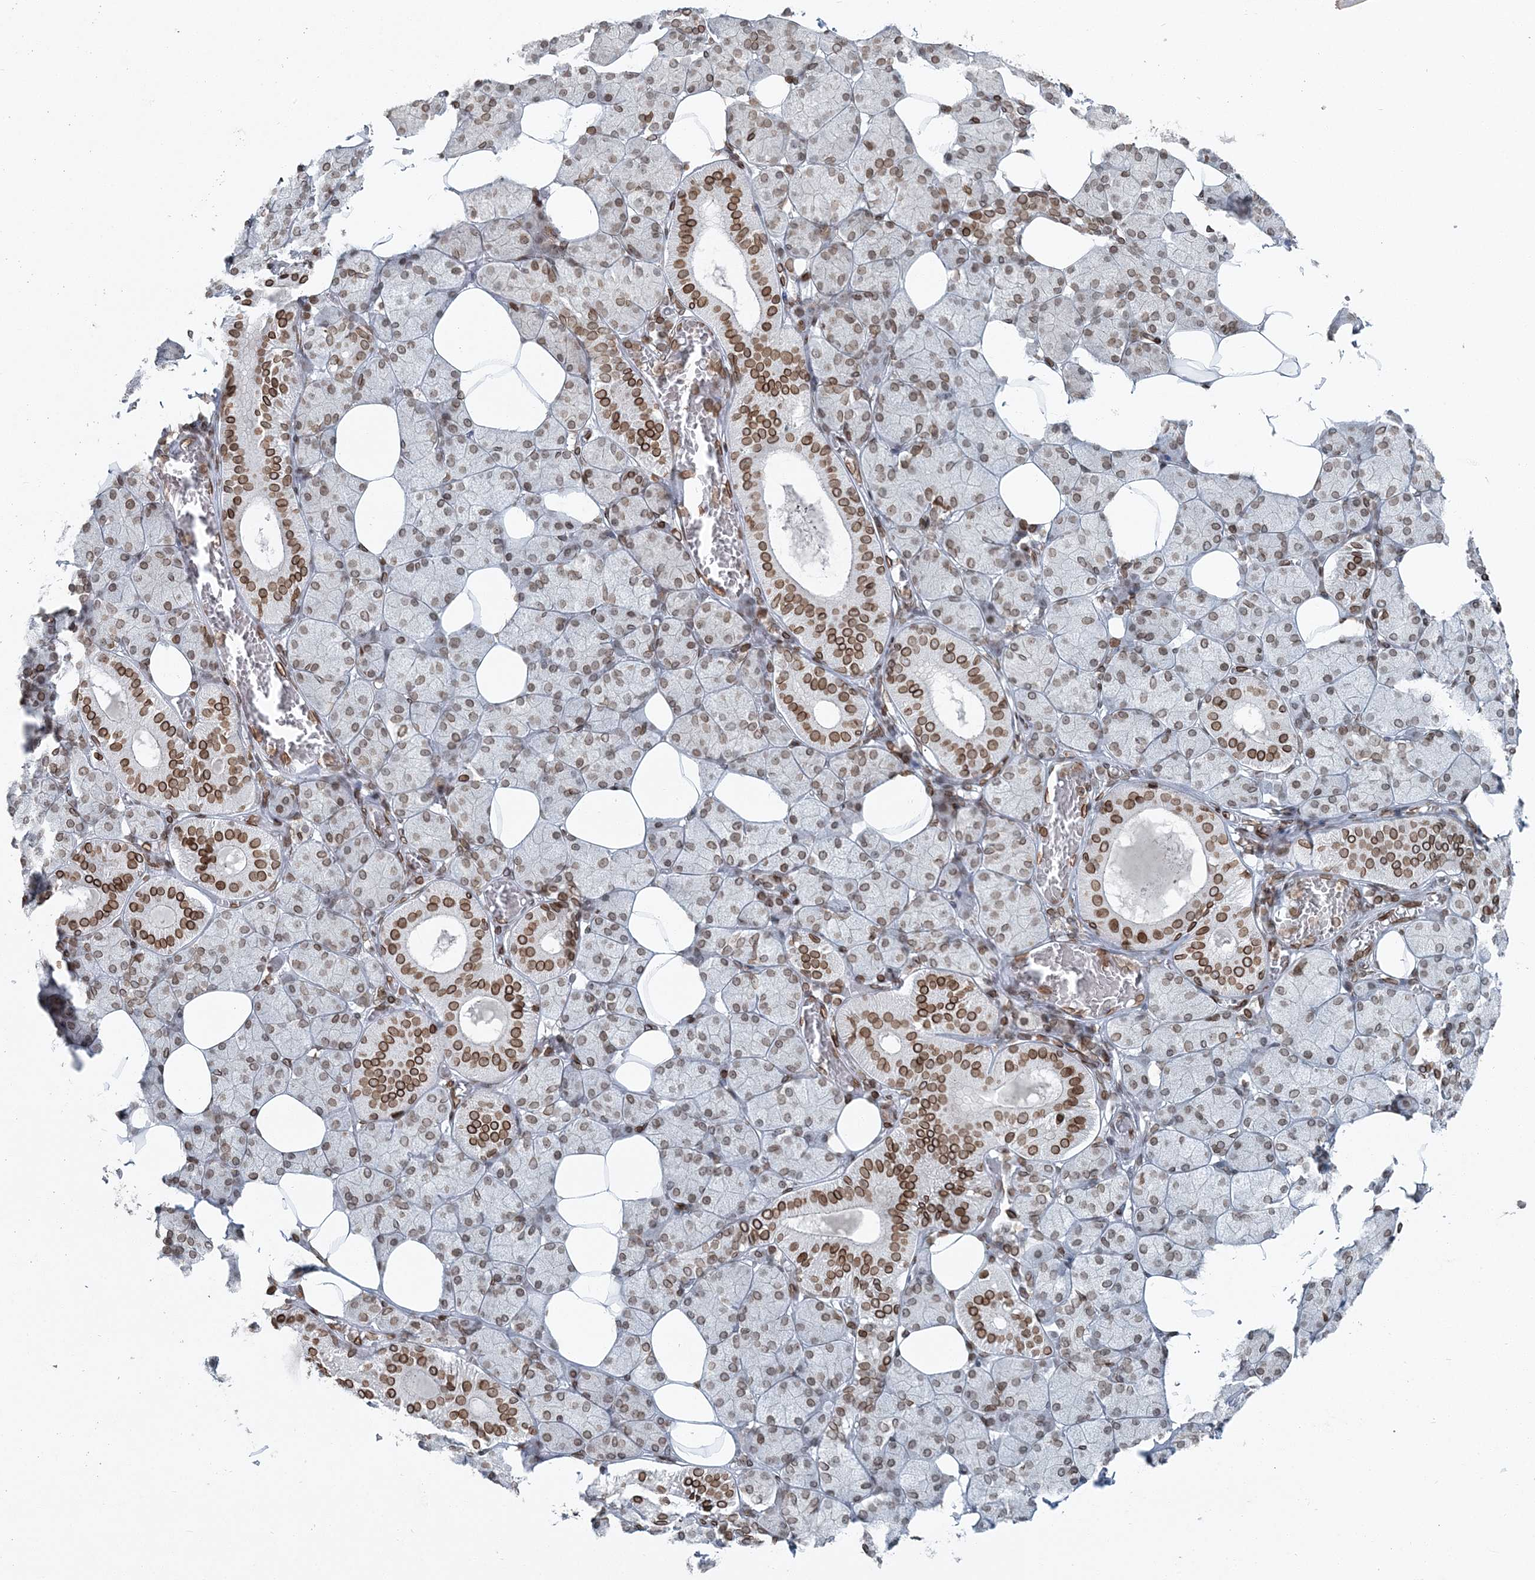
{"staining": {"intensity": "moderate", "quantity": ">75%", "location": "cytoplasmic/membranous,nuclear"}, "tissue": "salivary gland", "cell_type": "Glandular cells", "image_type": "normal", "snomed": [{"axis": "morphology", "description": "Normal tissue, NOS"}, {"axis": "topography", "description": "Salivary gland"}], "caption": "The immunohistochemical stain shows moderate cytoplasmic/membranous,nuclear expression in glandular cells of normal salivary gland. The protein is shown in brown color, while the nuclei are stained blue.", "gene": "GJD4", "patient": {"sex": "female", "age": 33}}